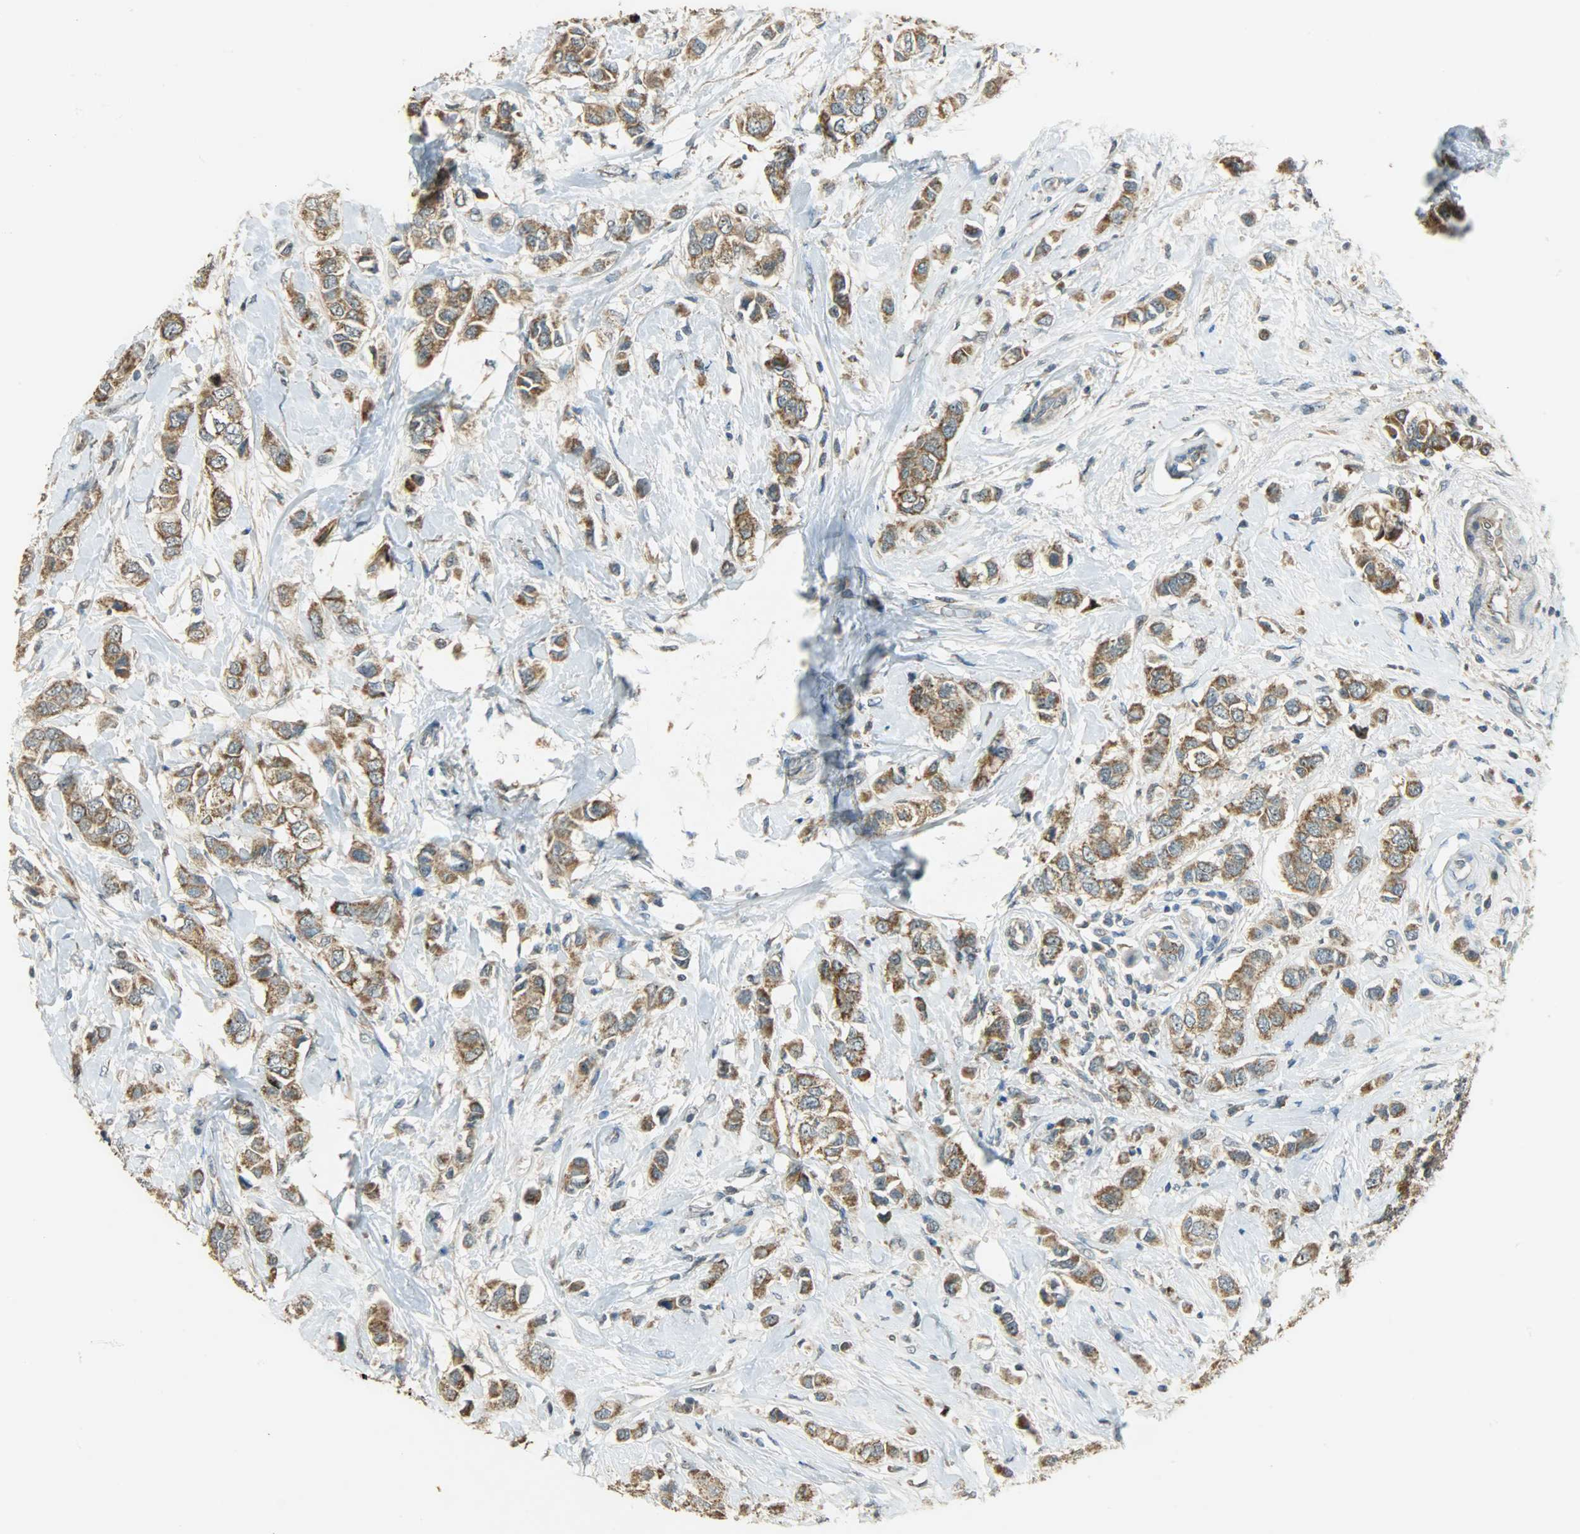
{"staining": {"intensity": "moderate", "quantity": ">75%", "location": "cytoplasmic/membranous"}, "tissue": "breast cancer", "cell_type": "Tumor cells", "image_type": "cancer", "snomed": [{"axis": "morphology", "description": "Duct carcinoma"}, {"axis": "topography", "description": "Breast"}], "caption": "Protein expression analysis of breast cancer displays moderate cytoplasmic/membranous expression in about >75% of tumor cells.", "gene": "HDHD5", "patient": {"sex": "female", "age": 50}}